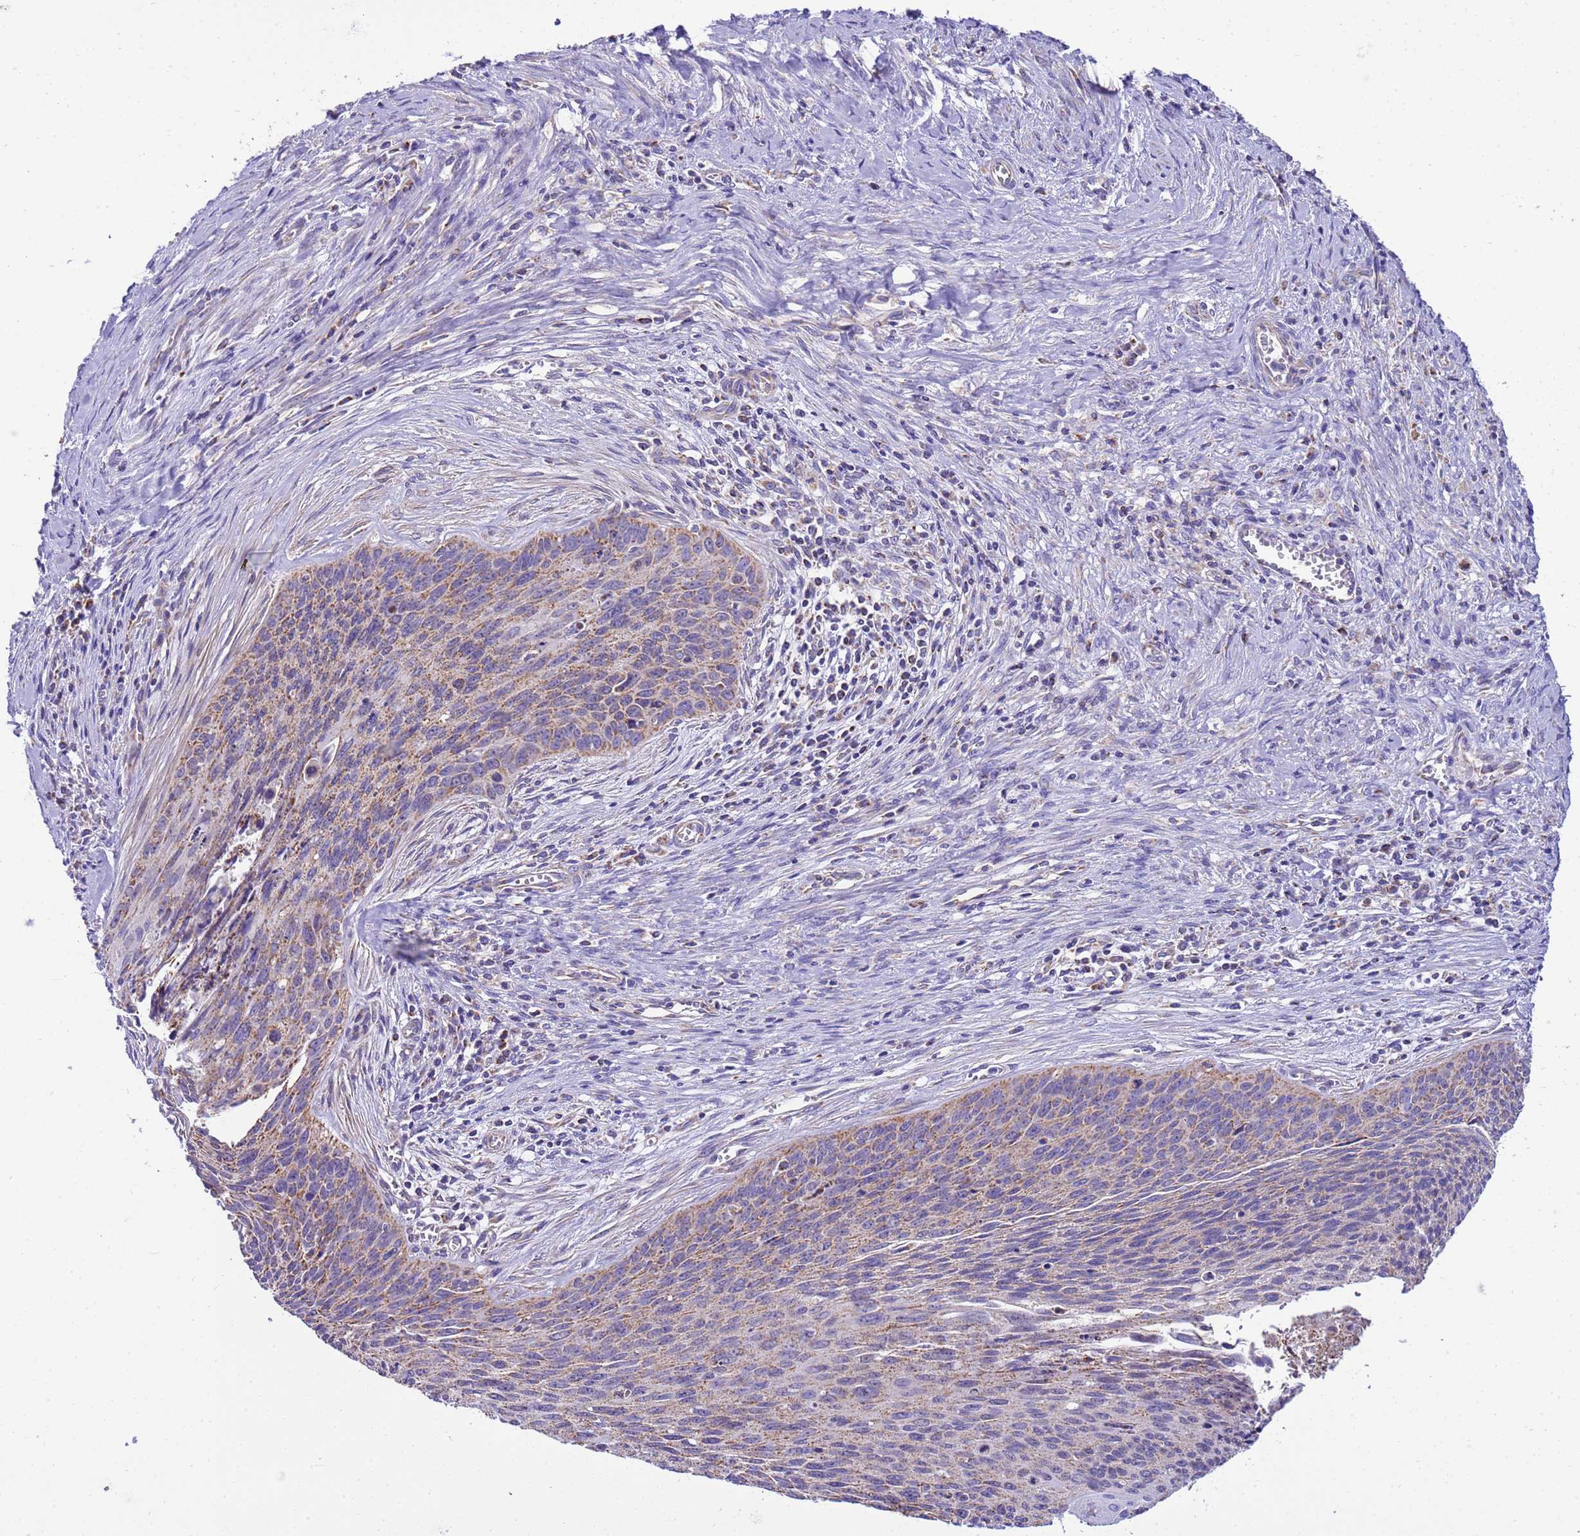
{"staining": {"intensity": "weak", "quantity": "25%-75%", "location": "cytoplasmic/membranous"}, "tissue": "cervical cancer", "cell_type": "Tumor cells", "image_type": "cancer", "snomed": [{"axis": "morphology", "description": "Squamous cell carcinoma, NOS"}, {"axis": "topography", "description": "Cervix"}], "caption": "Protein expression analysis of human cervical squamous cell carcinoma reveals weak cytoplasmic/membranous positivity in about 25%-75% of tumor cells.", "gene": "RNF165", "patient": {"sex": "female", "age": 55}}